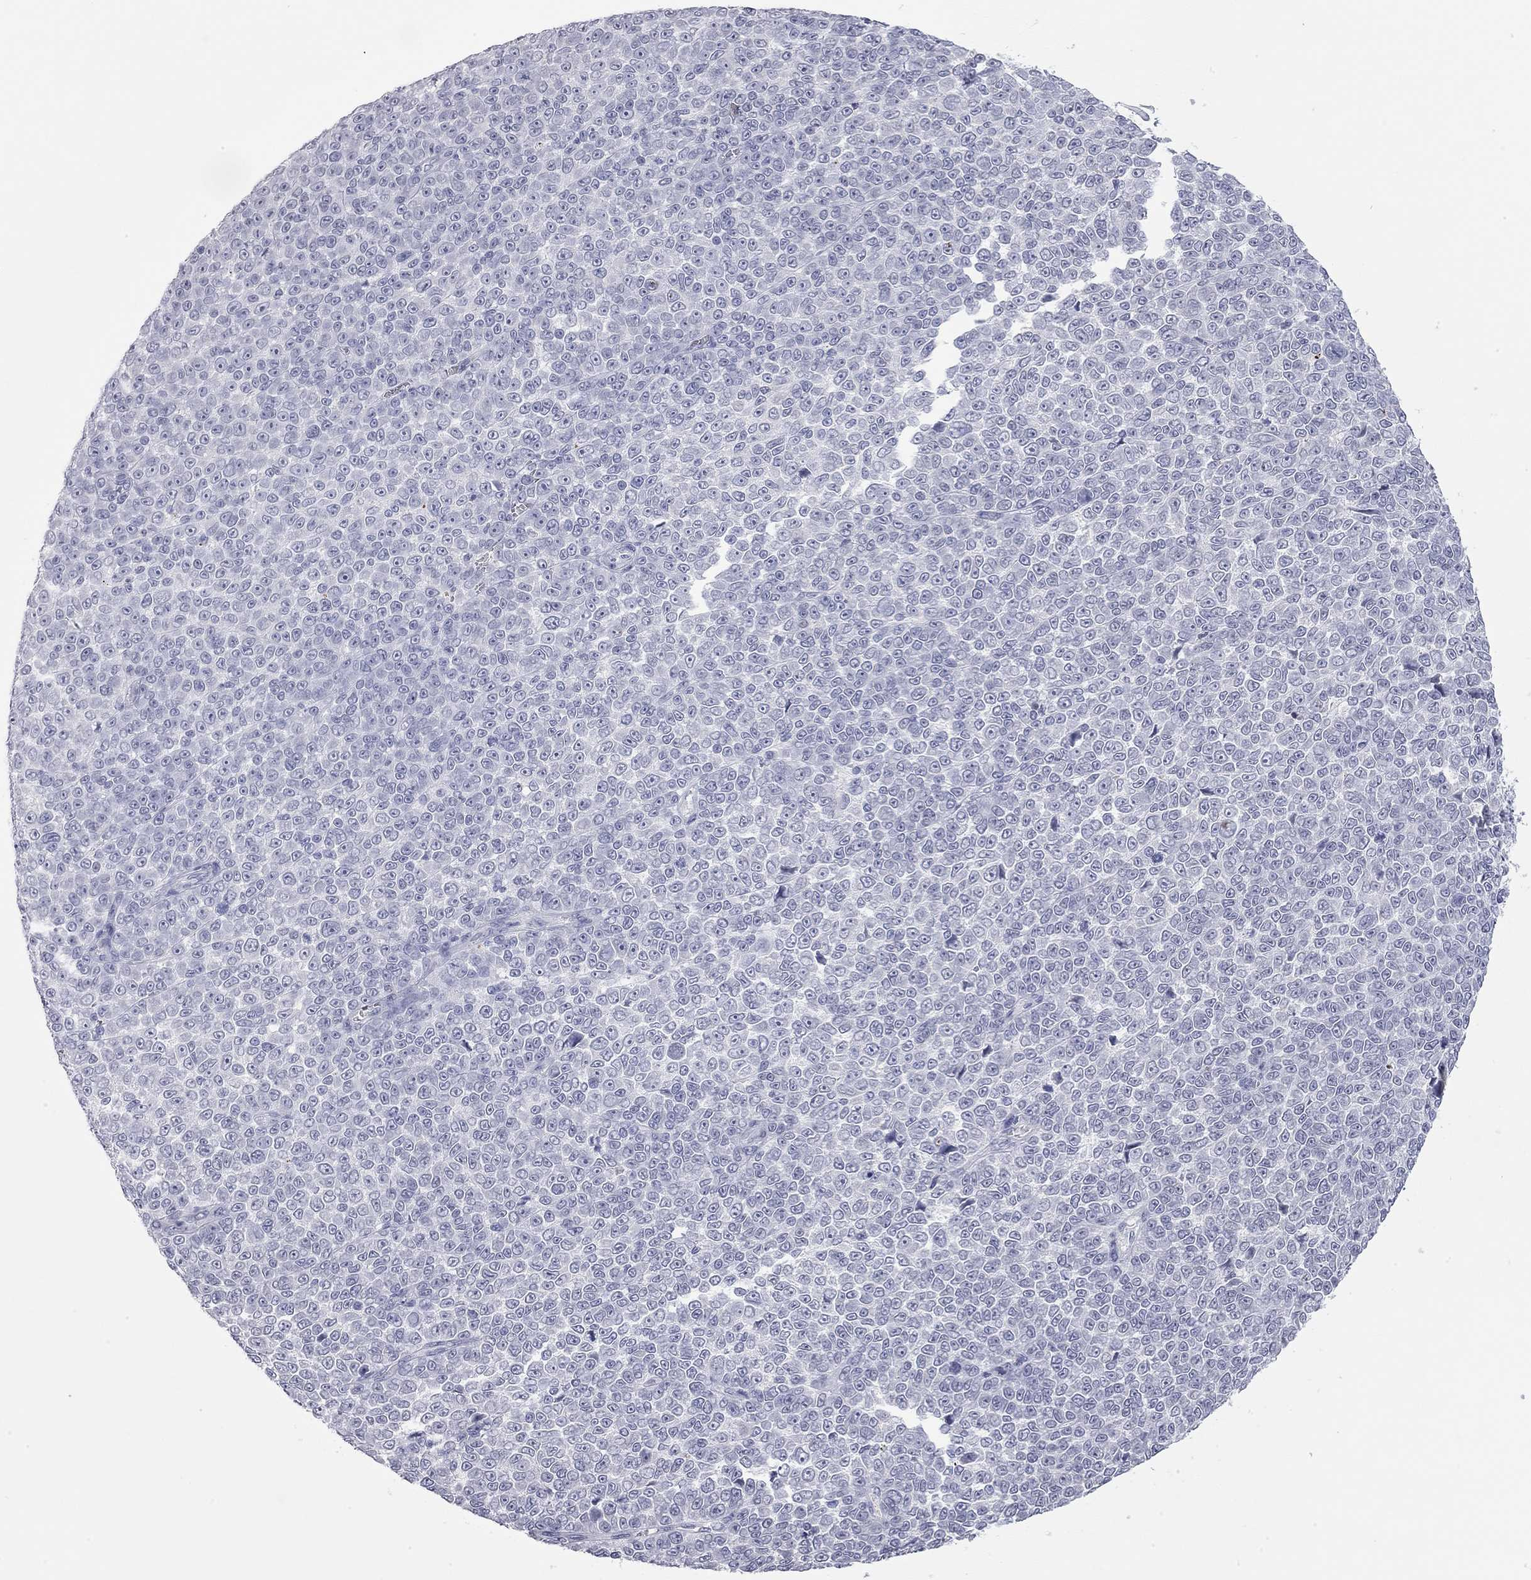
{"staining": {"intensity": "negative", "quantity": "none", "location": "none"}, "tissue": "melanoma", "cell_type": "Tumor cells", "image_type": "cancer", "snomed": [{"axis": "morphology", "description": "Malignant melanoma, NOS"}, {"axis": "topography", "description": "Skin"}], "caption": "This is an immunohistochemistry (IHC) photomicrograph of human melanoma. There is no expression in tumor cells.", "gene": "AK8", "patient": {"sex": "female", "age": 95}}